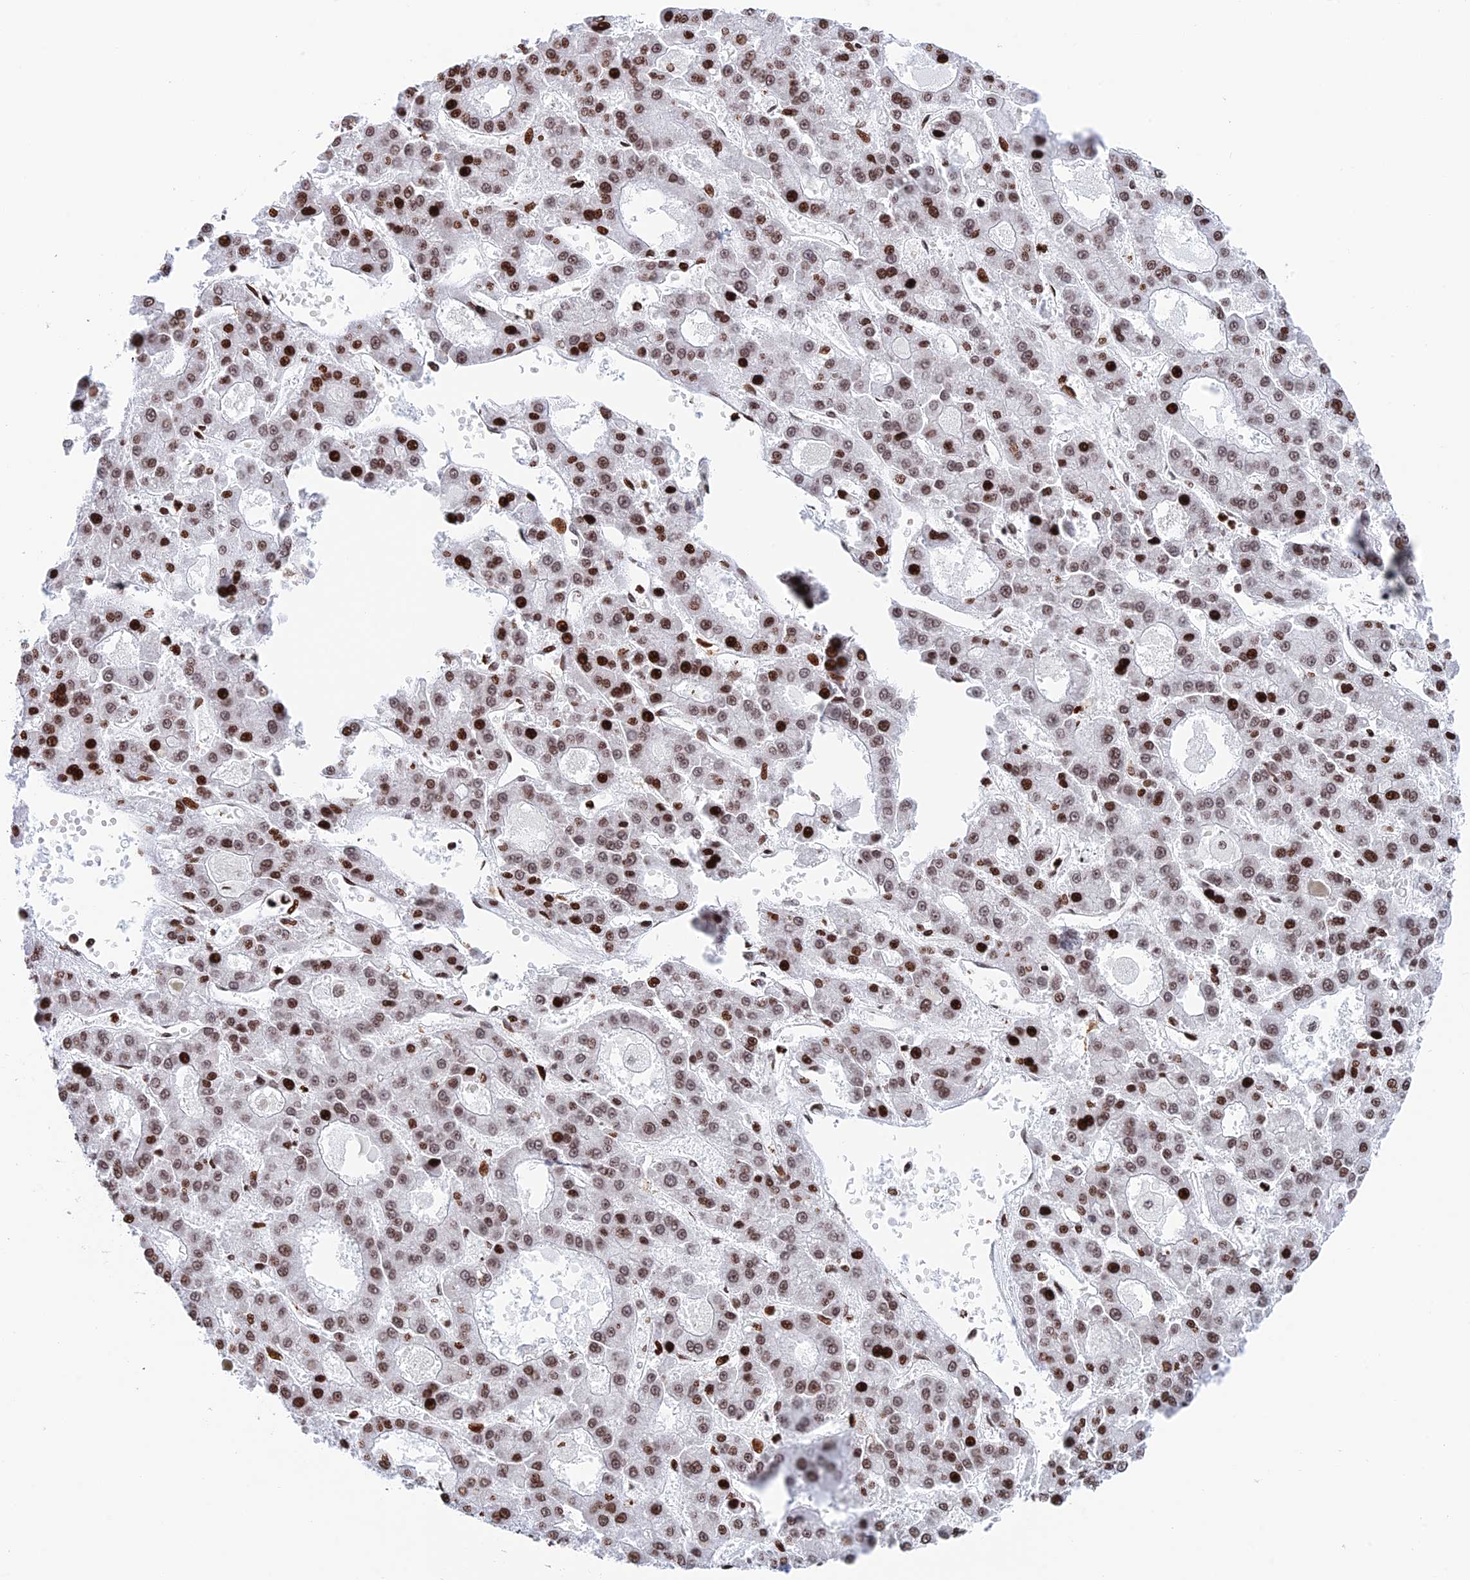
{"staining": {"intensity": "moderate", "quantity": ">75%", "location": "nuclear"}, "tissue": "liver cancer", "cell_type": "Tumor cells", "image_type": "cancer", "snomed": [{"axis": "morphology", "description": "Carcinoma, Hepatocellular, NOS"}, {"axis": "topography", "description": "Liver"}], "caption": "Immunohistochemical staining of liver cancer demonstrates moderate nuclear protein positivity in approximately >75% of tumor cells. (DAB (3,3'-diaminobenzidine) IHC with brightfield microscopy, high magnification).", "gene": "RPAP1", "patient": {"sex": "male", "age": 70}}